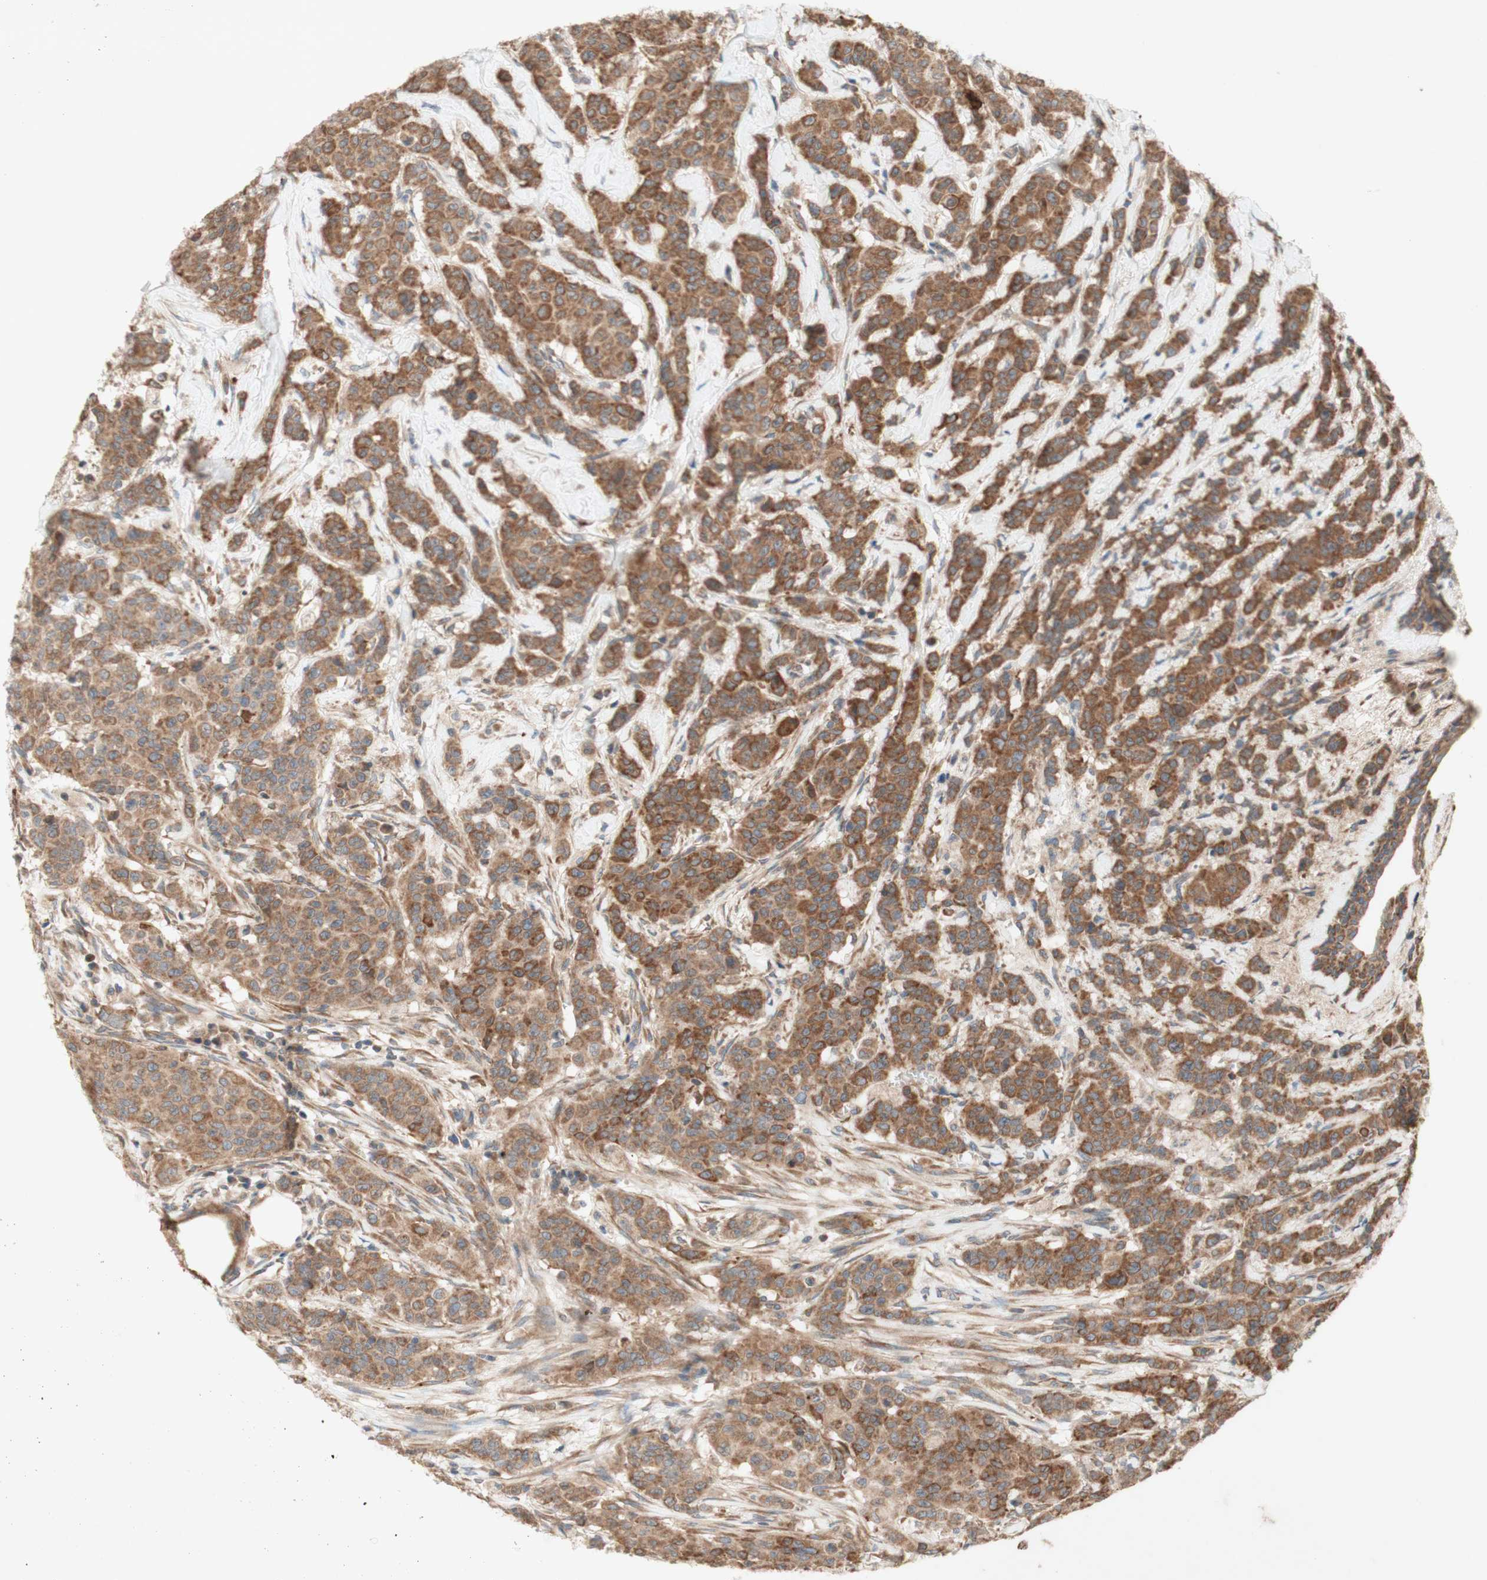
{"staining": {"intensity": "moderate", "quantity": ">75%", "location": "cytoplasmic/membranous"}, "tissue": "breast cancer", "cell_type": "Tumor cells", "image_type": "cancer", "snomed": [{"axis": "morphology", "description": "Normal tissue, NOS"}, {"axis": "morphology", "description": "Duct carcinoma"}, {"axis": "topography", "description": "Breast"}], "caption": "A medium amount of moderate cytoplasmic/membranous positivity is identified in about >75% of tumor cells in breast cancer tissue. (DAB IHC, brown staining for protein, blue staining for nuclei).", "gene": "SOCS2", "patient": {"sex": "female", "age": 40}}